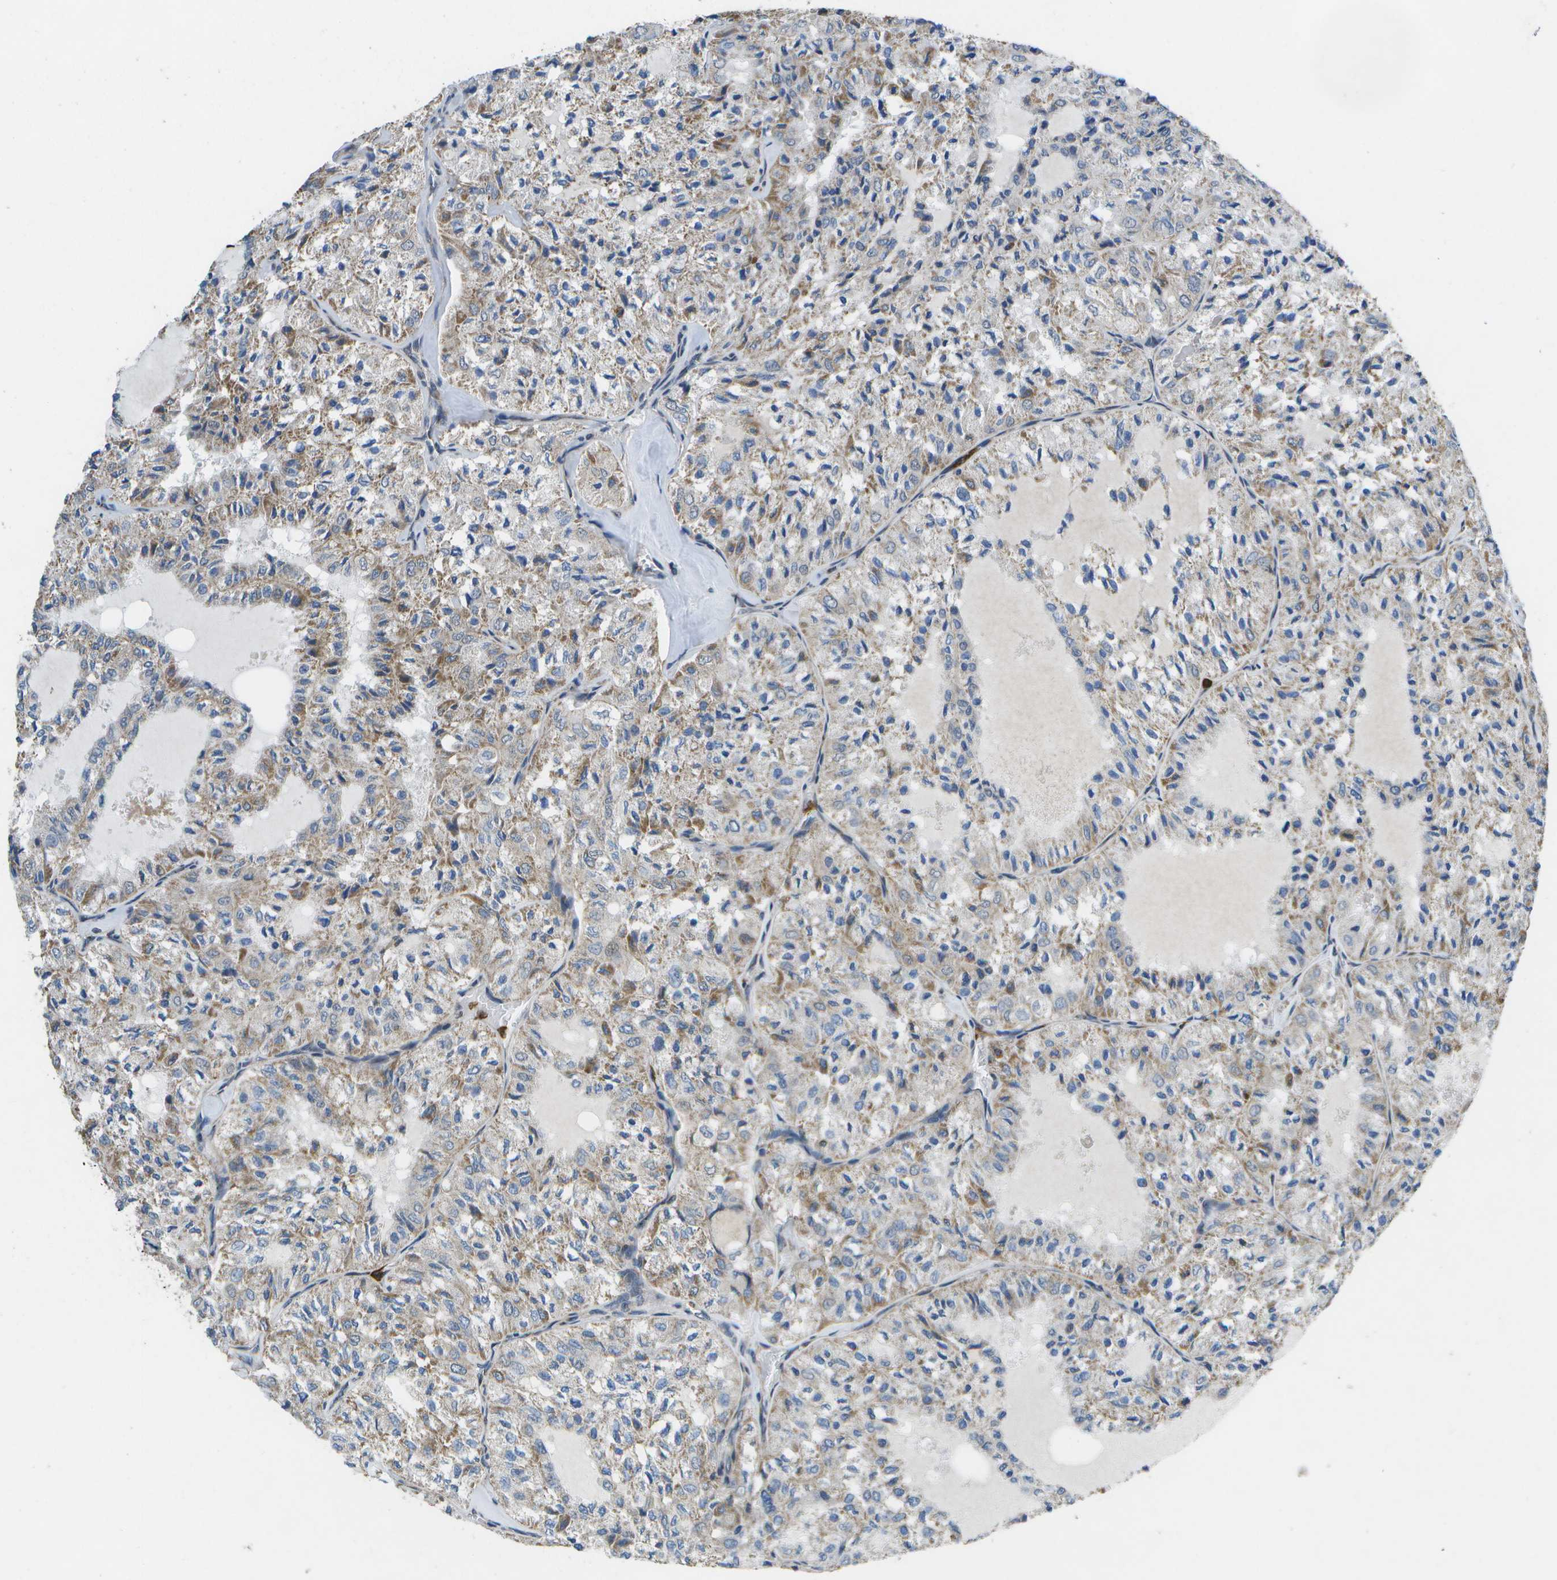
{"staining": {"intensity": "moderate", "quantity": "<25%", "location": "cytoplasmic/membranous"}, "tissue": "thyroid cancer", "cell_type": "Tumor cells", "image_type": "cancer", "snomed": [{"axis": "morphology", "description": "Follicular adenoma carcinoma, NOS"}, {"axis": "topography", "description": "Thyroid gland"}], "caption": "This is a photomicrograph of IHC staining of thyroid cancer (follicular adenoma carcinoma), which shows moderate positivity in the cytoplasmic/membranous of tumor cells.", "gene": "GALNT15", "patient": {"sex": "male", "age": 75}}